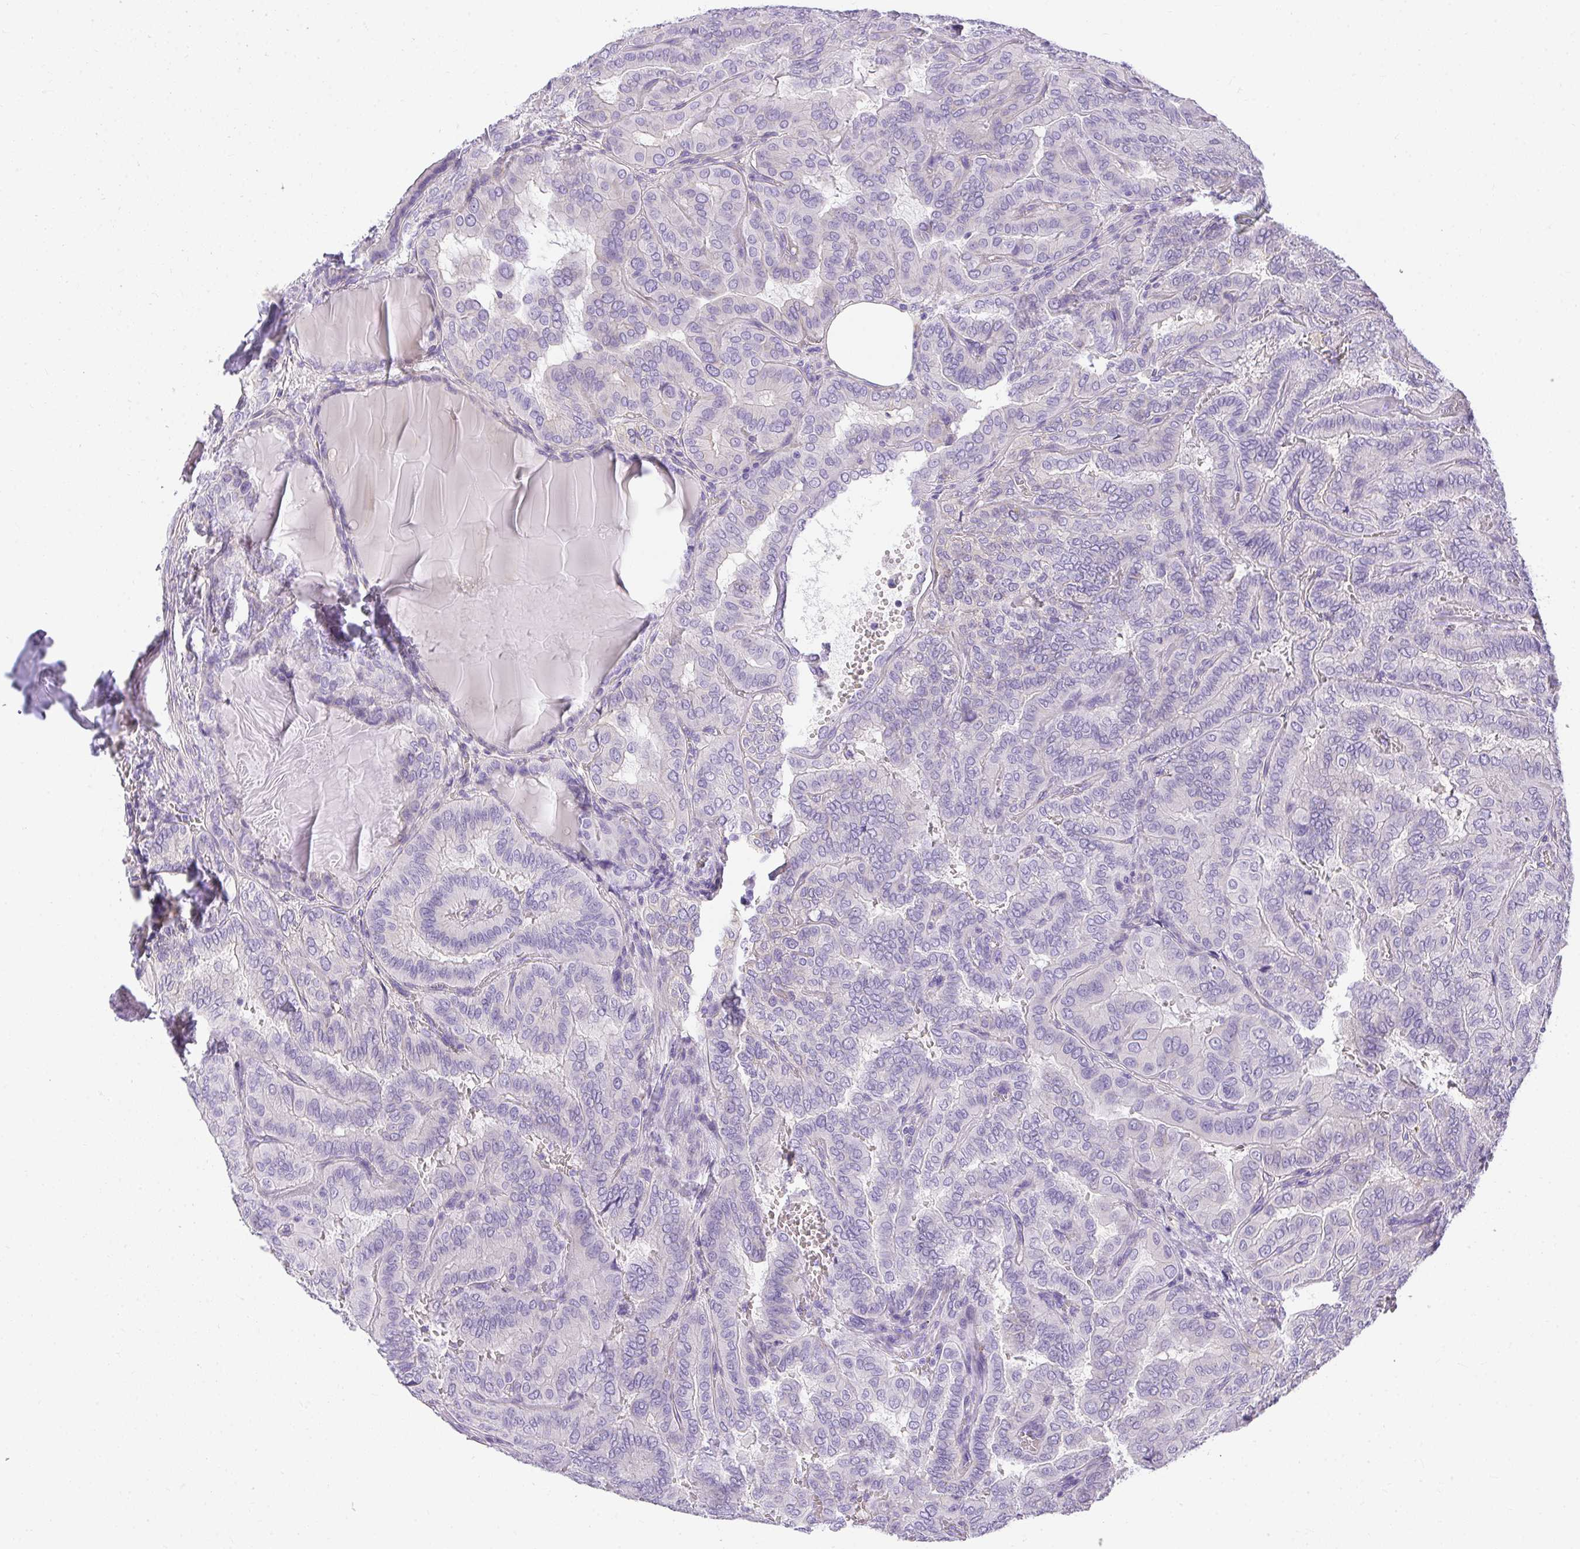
{"staining": {"intensity": "negative", "quantity": "none", "location": "none"}, "tissue": "thyroid cancer", "cell_type": "Tumor cells", "image_type": "cancer", "snomed": [{"axis": "morphology", "description": "Papillary adenocarcinoma, NOS"}, {"axis": "topography", "description": "Thyroid gland"}], "caption": "IHC image of thyroid papillary adenocarcinoma stained for a protein (brown), which displays no expression in tumor cells.", "gene": "PLPPR3", "patient": {"sex": "female", "age": 46}}